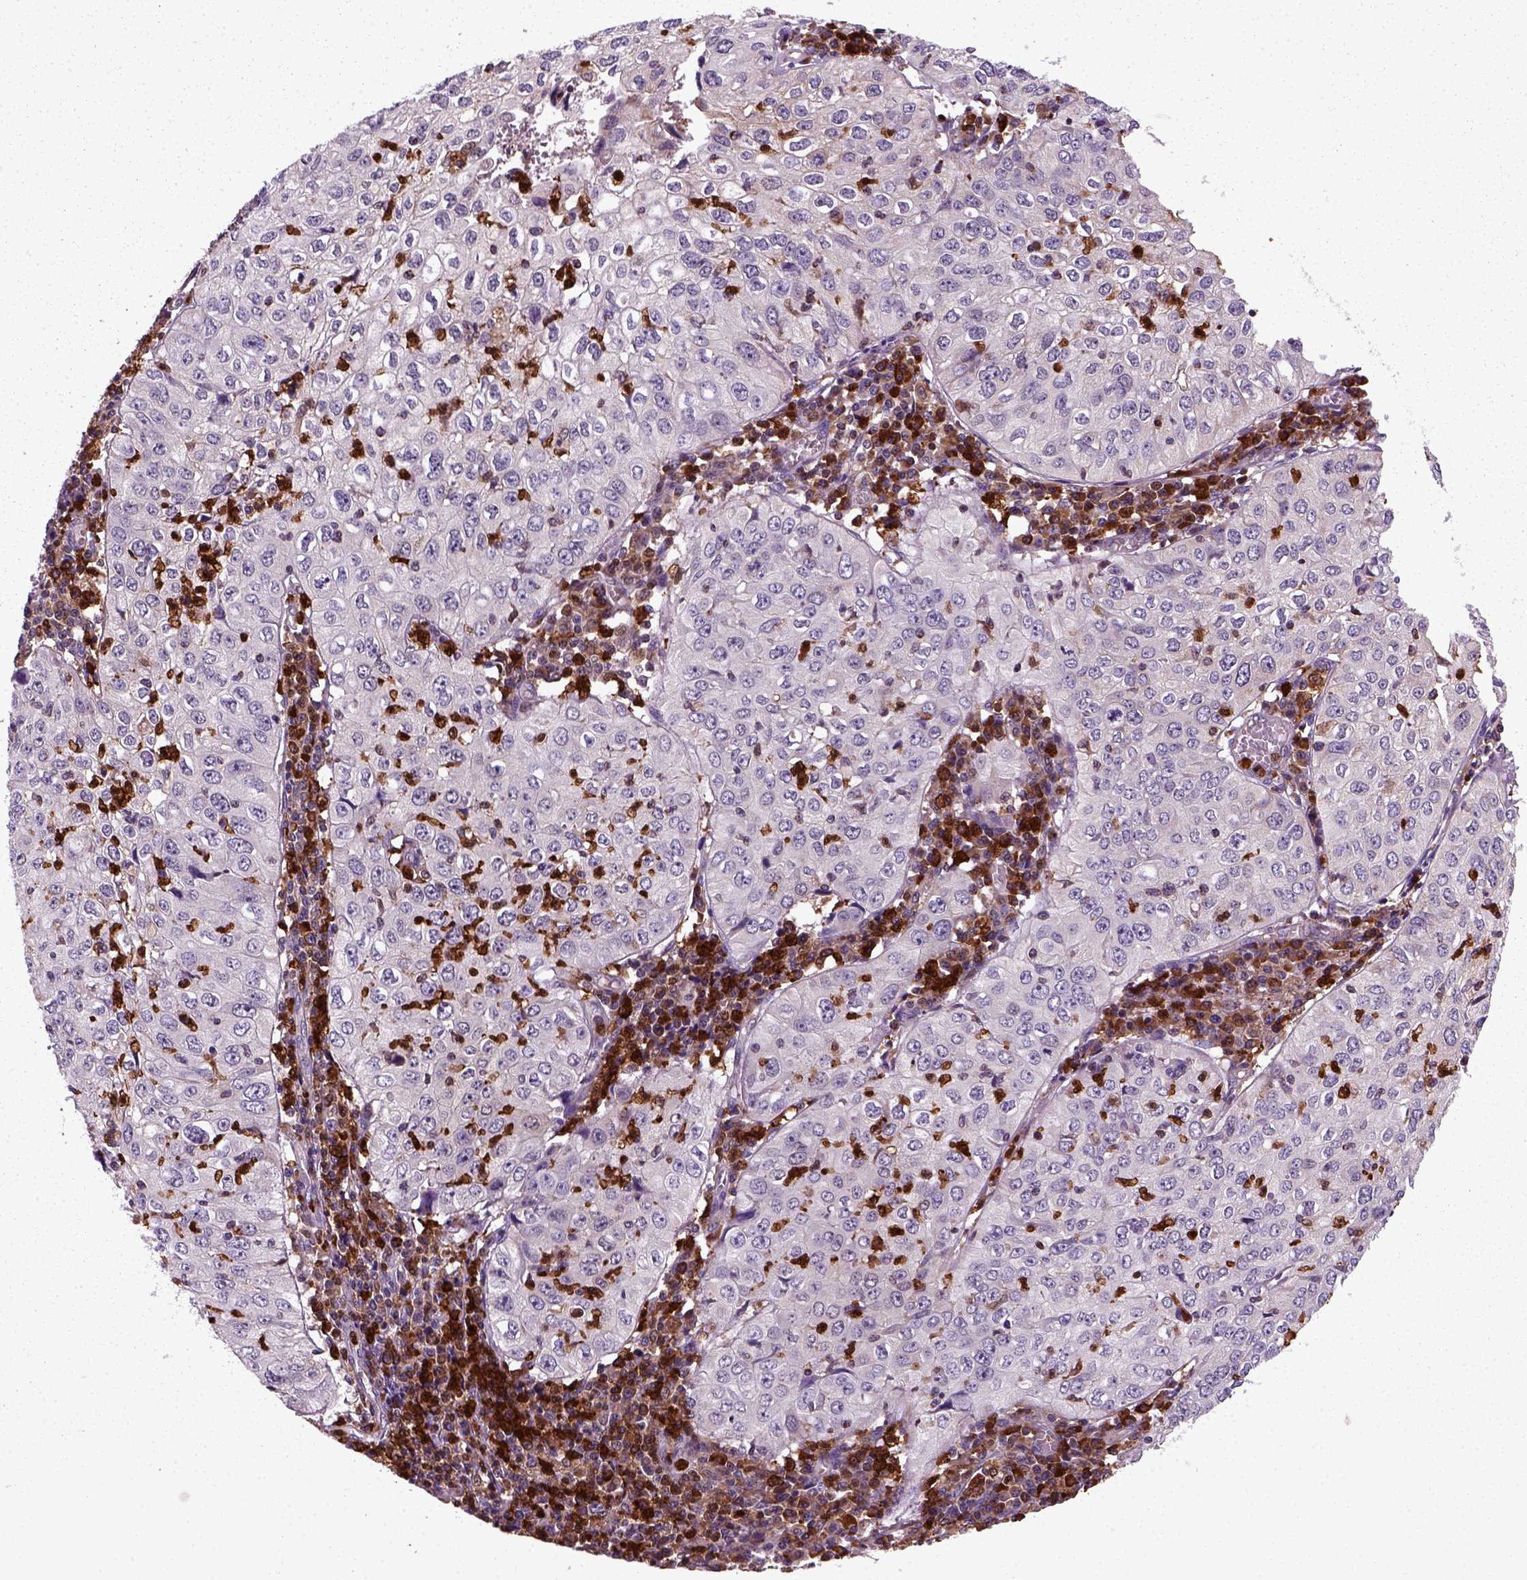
{"staining": {"intensity": "weak", "quantity": "<25%", "location": "cytoplasmic/membranous"}, "tissue": "cervical cancer", "cell_type": "Tumor cells", "image_type": "cancer", "snomed": [{"axis": "morphology", "description": "Squamous cell carcinoma, NOS"}, {"axis": "topography", "description": "Cervix"}], "caption": "A micrograph of cervical squamous cell carcinoma stained for a protein displays no brown staining in tumor cells.", "gene": "NUDT16L1", "patient": {"sex": "female", "age": 24}}